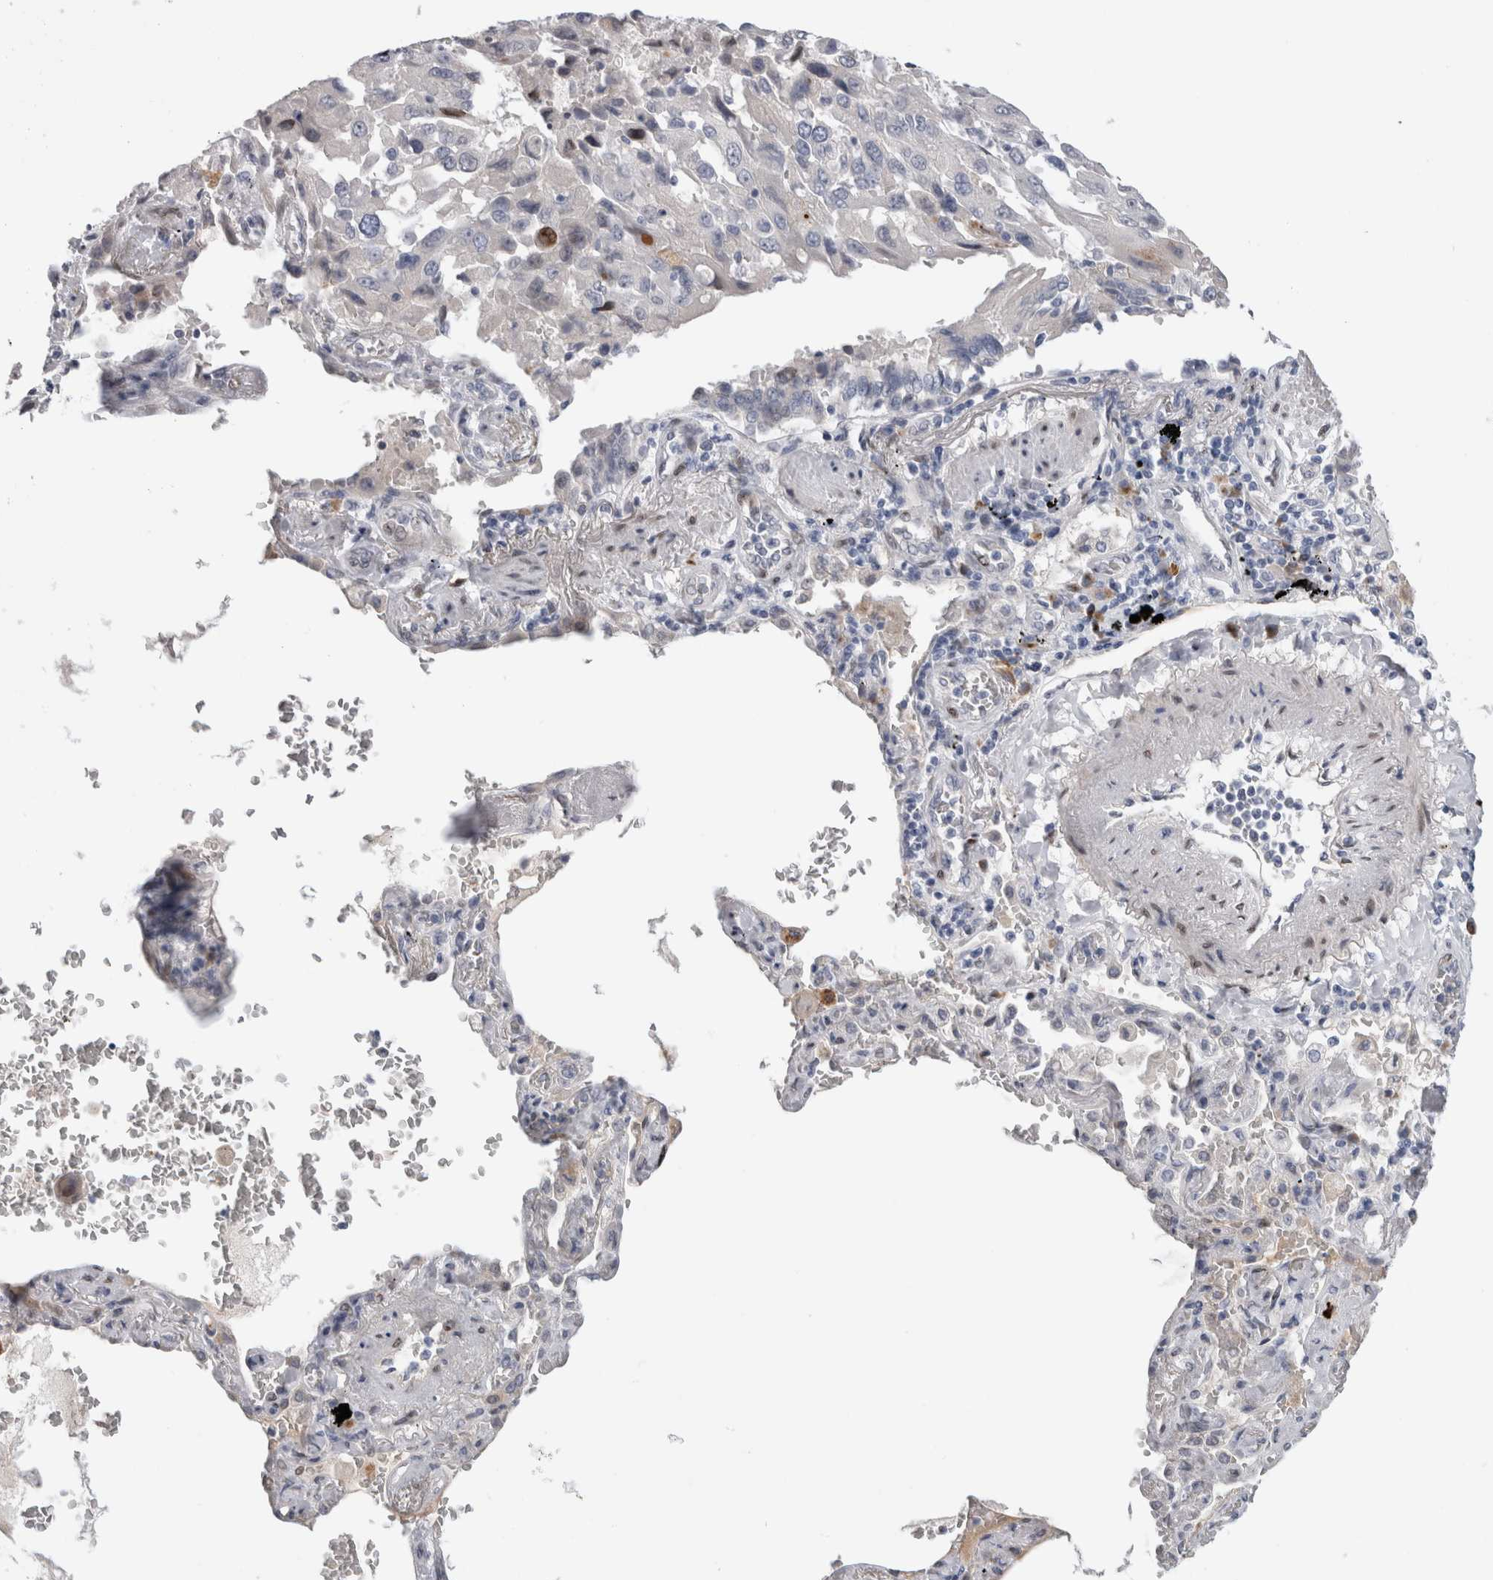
{"staining": {"intensity": "negative", "quantity": "none", "location": "none"}, "tissue": "lung cancer", "cell_type": "Tumor cells", "image_type": "cancer", "snomed": [{"axis": "morphology", "description": "Adenocarcinoma, NOS"}, {"axis": "topography", "description": "Lung"}], "caption": "Image shows no protein positivity in tumor cells of adenocarcinoma (lung) tissue.", "gene": "DMTN", "patient": {"sex": "female", "age": 65}}